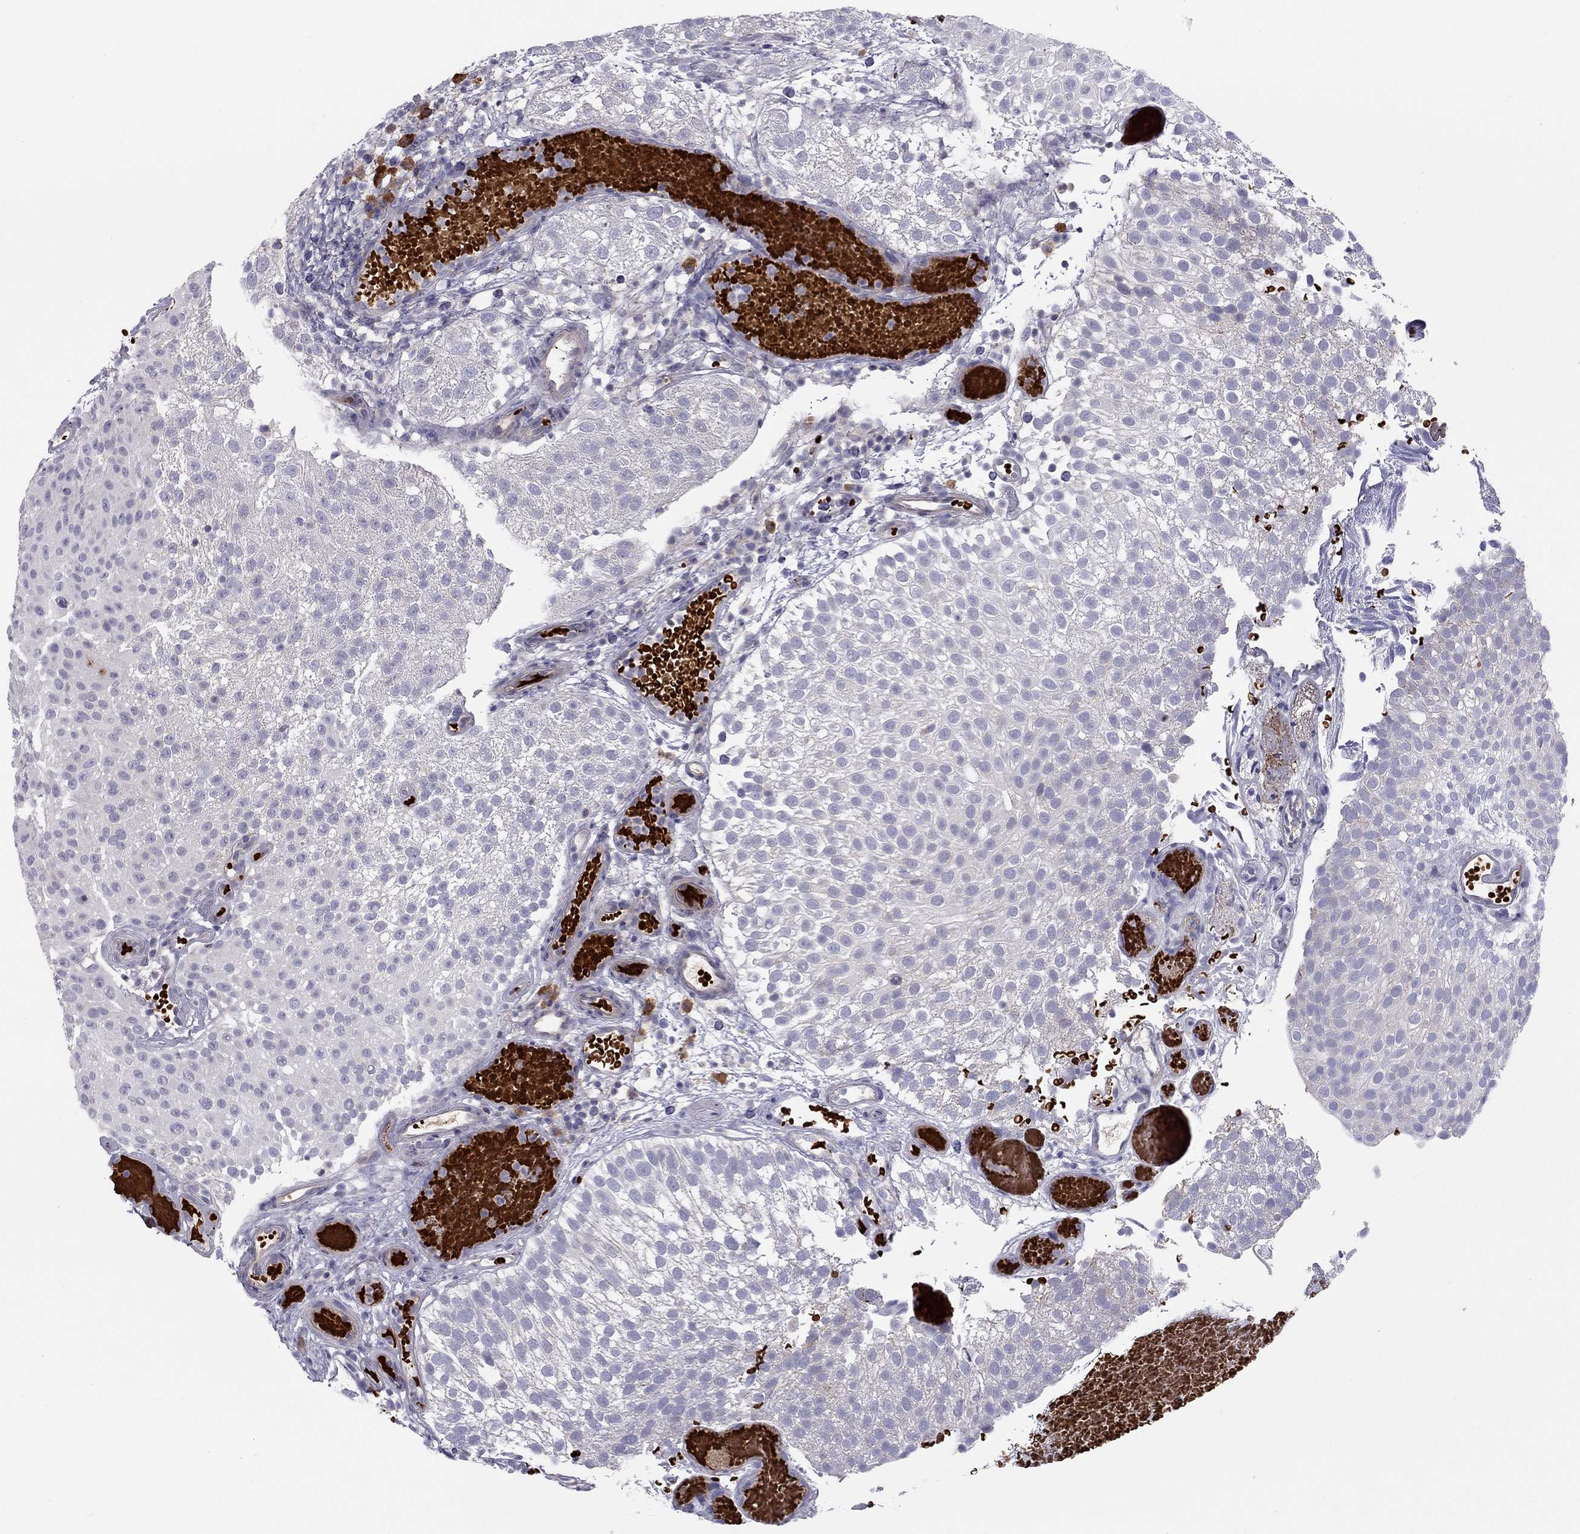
{"staining": {"intensity": "negative", "quantity": "none", "location": "none"}, "tissue": "urothelial cancer", "cell_type": "Tumor cells", "image_type": "cancer", "snomed": [{"axis": "morphology", "description": "Urothelial carcinoma, Low grade"}, {"axis": "topography", "description": "Urinary bladder"}], "caption": "The micrograph exhibits no significant positivity in tumor cells of urothelial carcinoma (low-grade).", "gene": "FRMD1", "patient": {"sex": "male", "age": 78}}